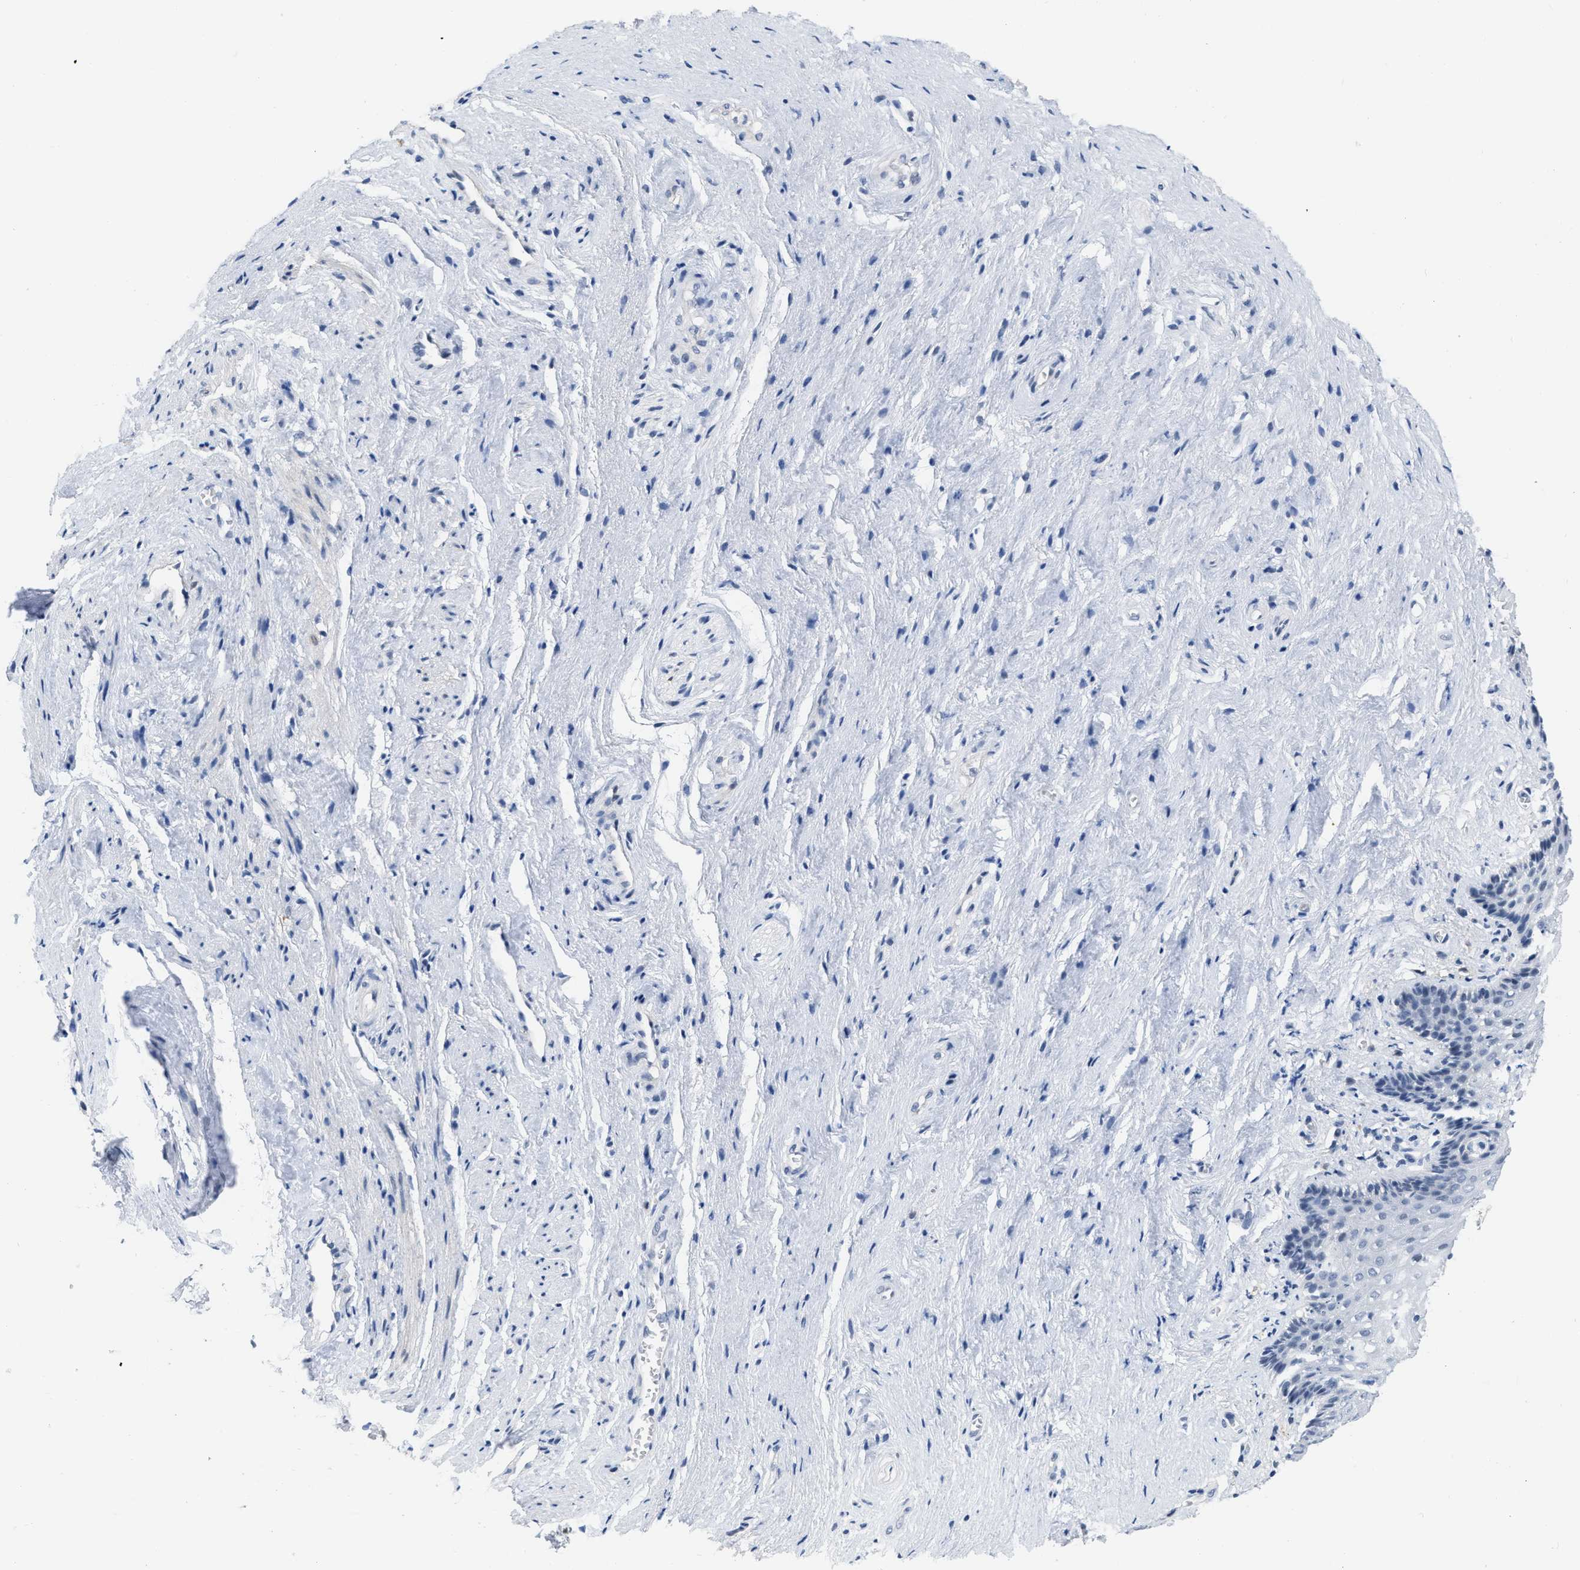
{"staining": {"intensity": "negative", "quantity": "none", "location": "none"}, "tissue": "vagina", "cell_type": "Squamous epithelial cells", "image_type": "normal", "snomed": [{"axis": "morphology", "description": "Normal tissue, NOS"}, {"axis": "topography", "description": "Vagina"}], "caption": "An IHC micrograph of benign vagina is shown. There is no staining in squamous epithelial cells of vagina.", "gene": "CRYM", "patient": {"sex": "female", "age": 44}}